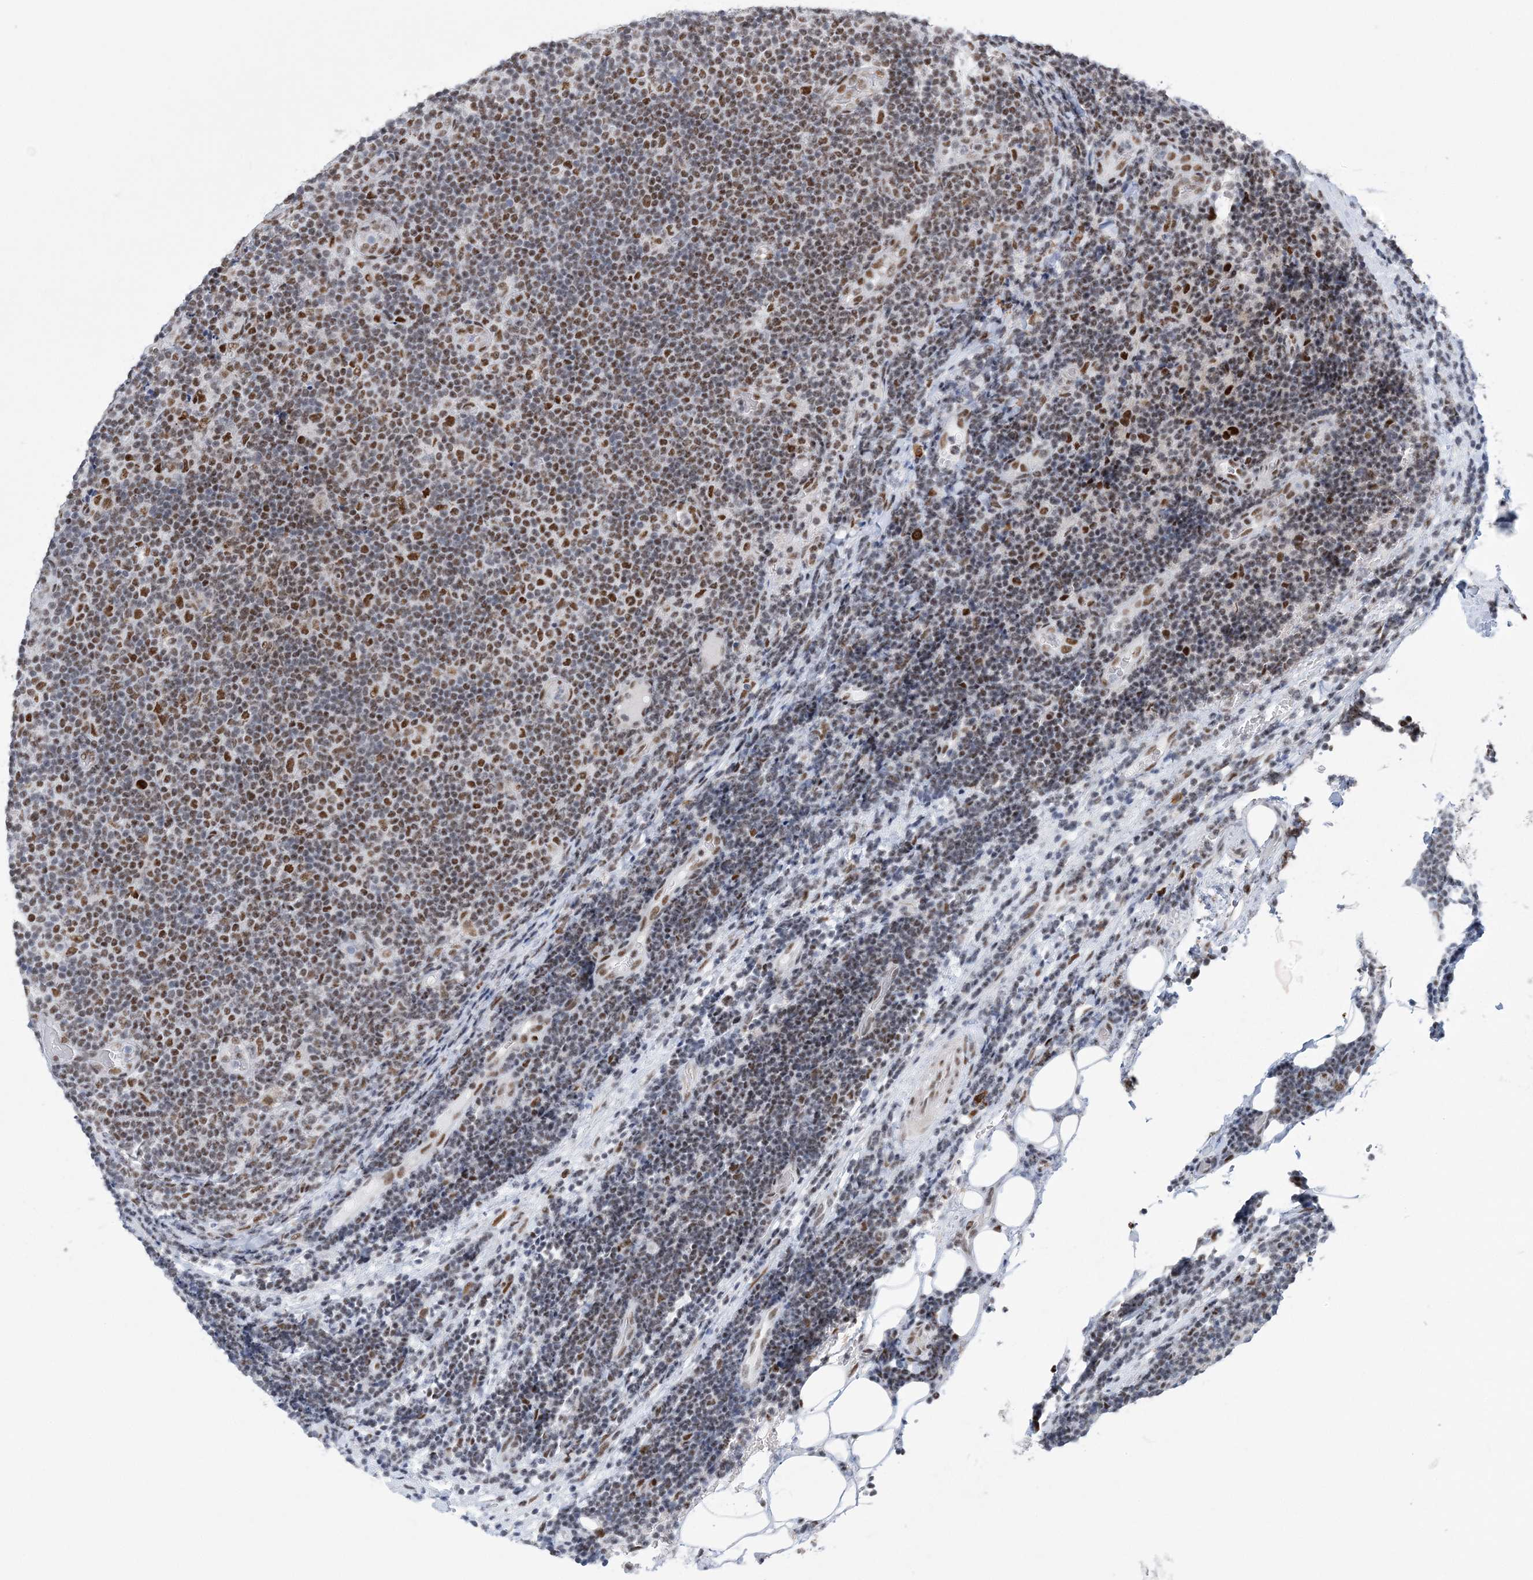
{"staining": {"intensity": "moderate", "quantity": "<25%", "location": "nuclear"}, "tissue": "lymphoma", "cell_type": "Tumor cells", "image_type": "cancer", "snomed": [{"axis": "morphology", "description": "Malignant lymphoma, non-Hodgkin's type, Low grade"}, {"axis": "topography", "description": "Lymph node"}], "caption": "A photomicrograph of malignant lymphoma, non-Hodgkin's type (low-grade) stained for a protein reveals moderate nuclear brown staining in tumor cells. The protein is shown in brown color, while the nuclei are stained blue.", "gene": "ZBTB7A", "patient": {"sex": "male", "age": 83}}